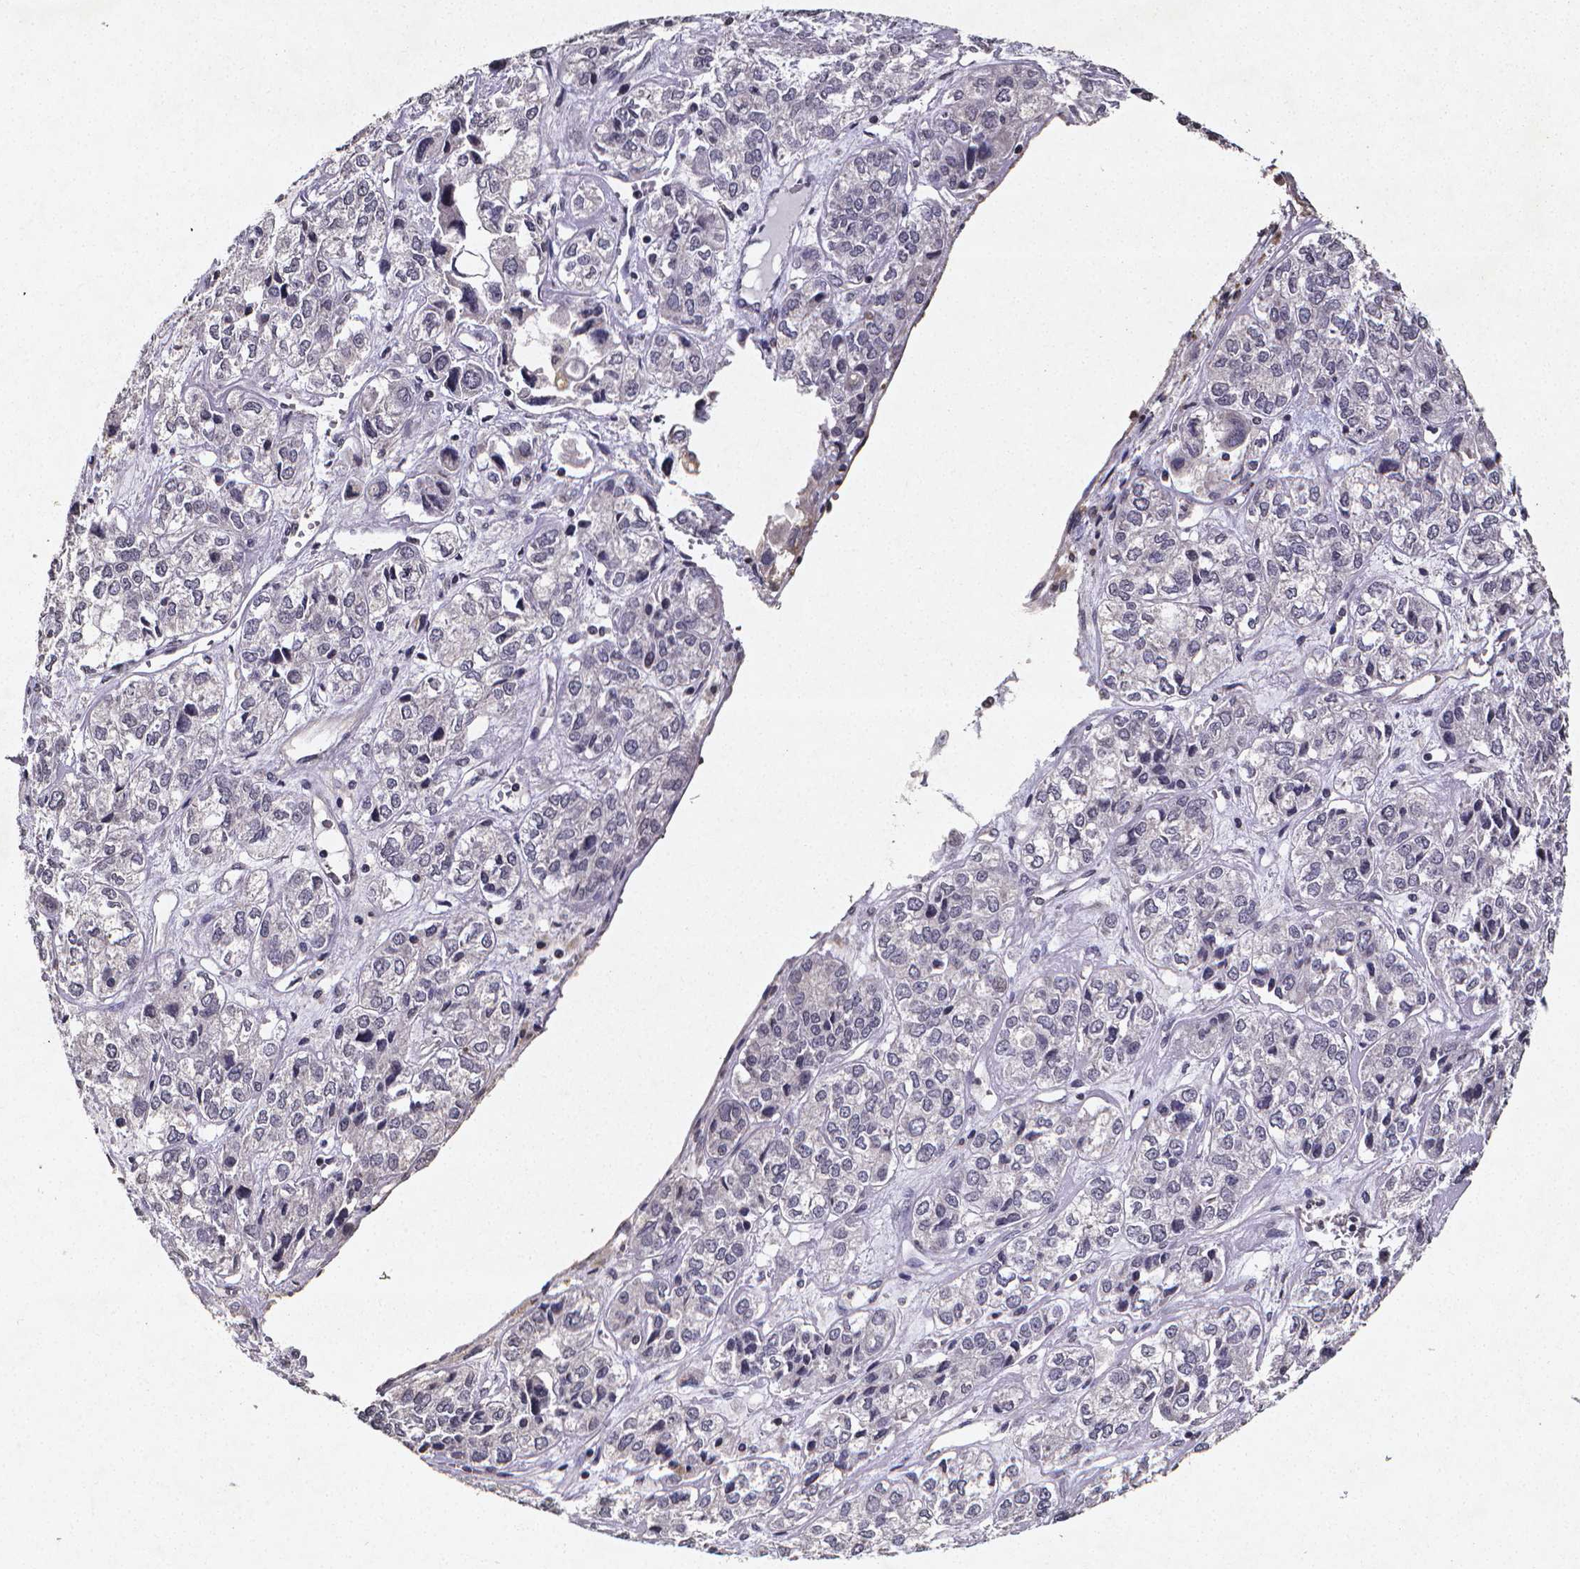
{"staining": {"intensity": "negative", "quantity": "none", "location": "none"}, "tissue": "ovarian cancer", "cell_type": "Tumor cells", "image_type": "cancer", "snomed": [{"axis": "morphology", "description": "Carcinoma, endometroid"}, {"axis": "topography", "description": "Ovary"}], "caption": "Ovarian cancer (endometroid carcinoma) stained for a protein using immunohistochemistry (IHC) displays no positivity tumor cells.", "gene": "TP73", "patient": {"sex": "female", "age": 64}}